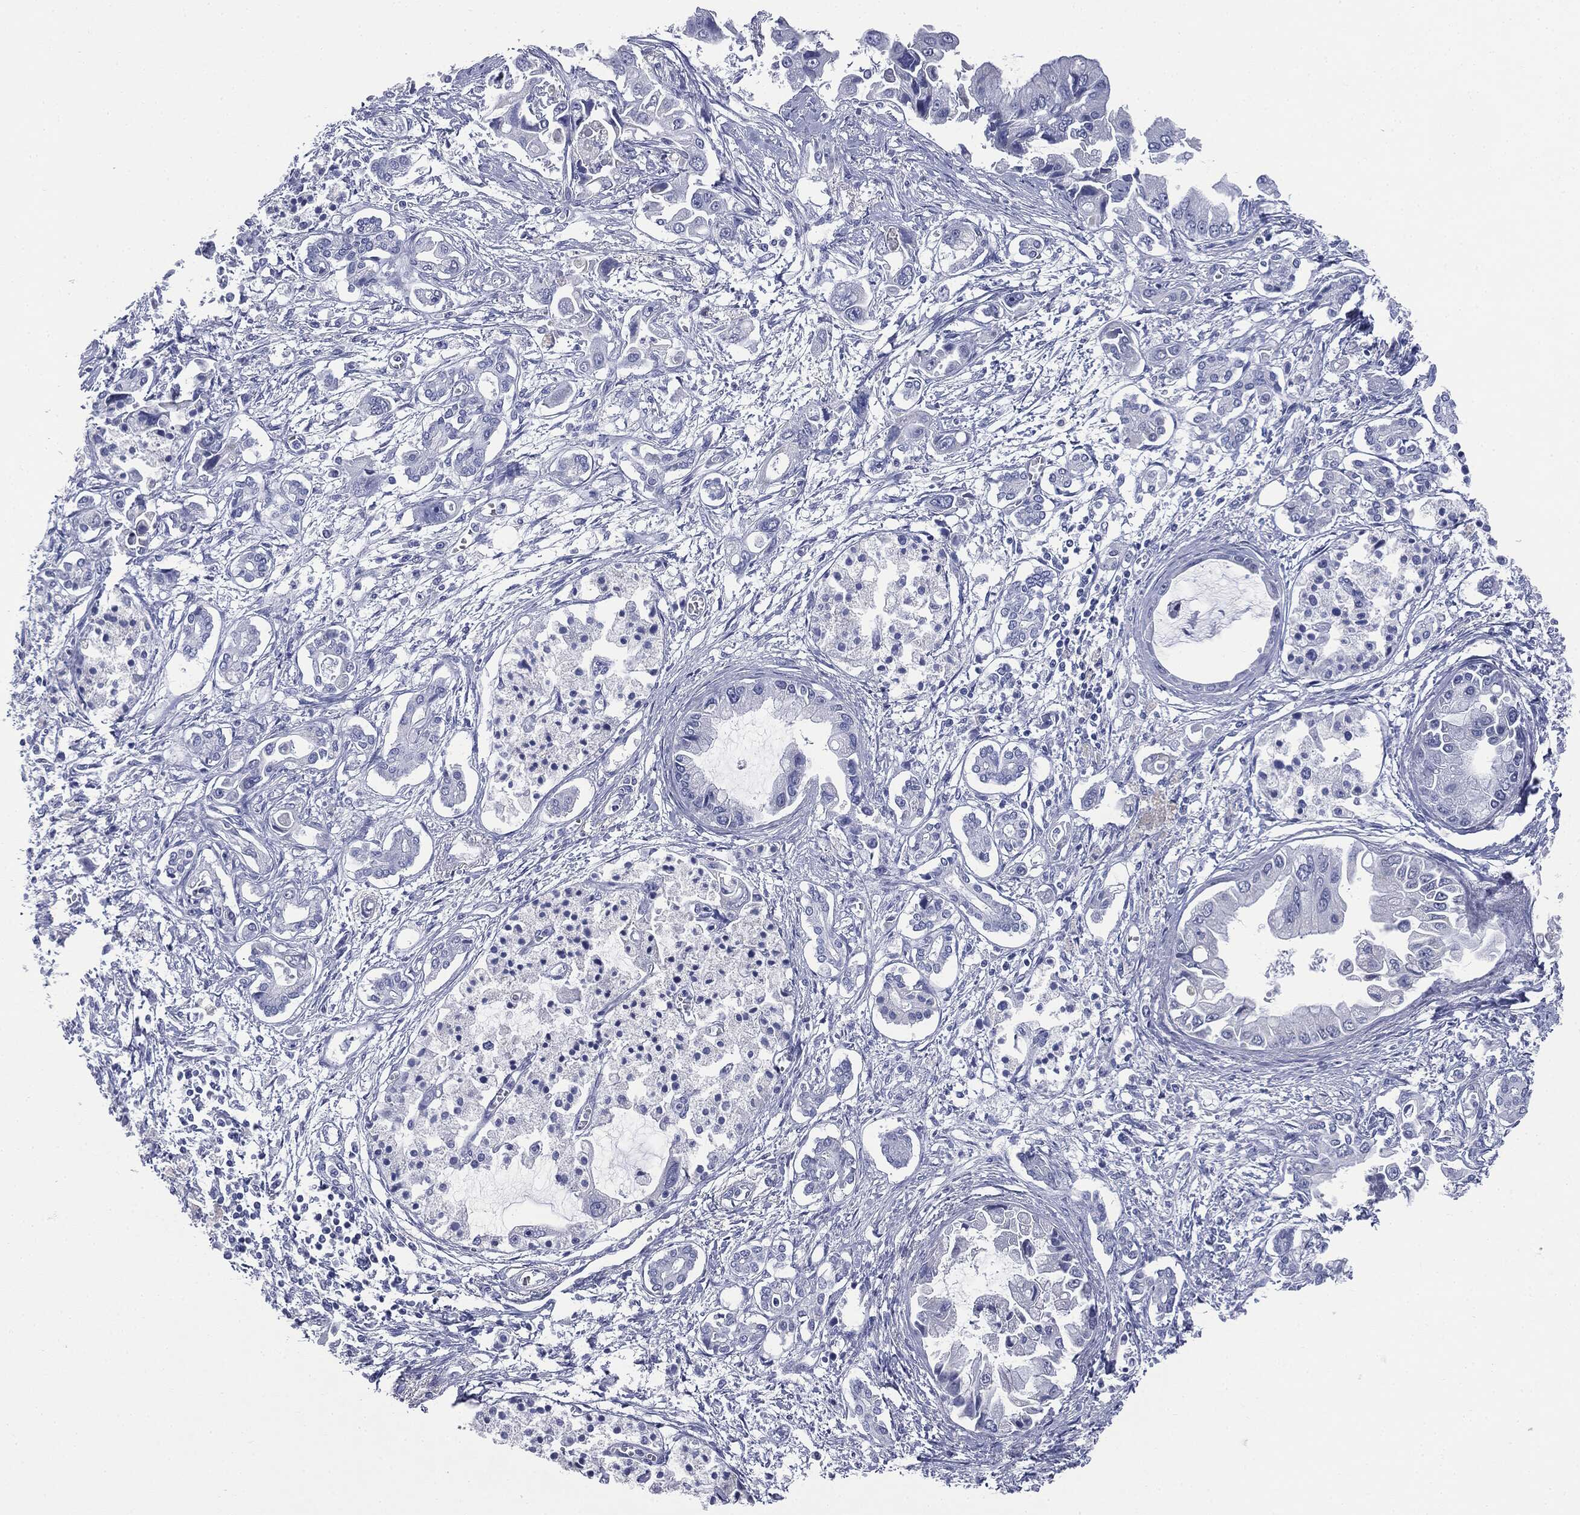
{"staining": {"intensity": "negative", "quantity": "none", "location": "none"}, "tissue": "pancreatic cancer", "cell_type": "Tumor cells", "image_type": "cancer", "snomed": [{"axis": "morphology", "description": "Adenocarcinoma, NOS"}, {"axis": "topography", "description": "Pancreas"}], "caption": "Immunohistochemistry (IHC) micrograph of neoplastic tissue: adenocarcinoma (pancreatic) stained with DAB reveals no significant protein positivity in tumor cells.", "gene": "ATP2A1", "patient": {"sex": "male", "age": 84}}